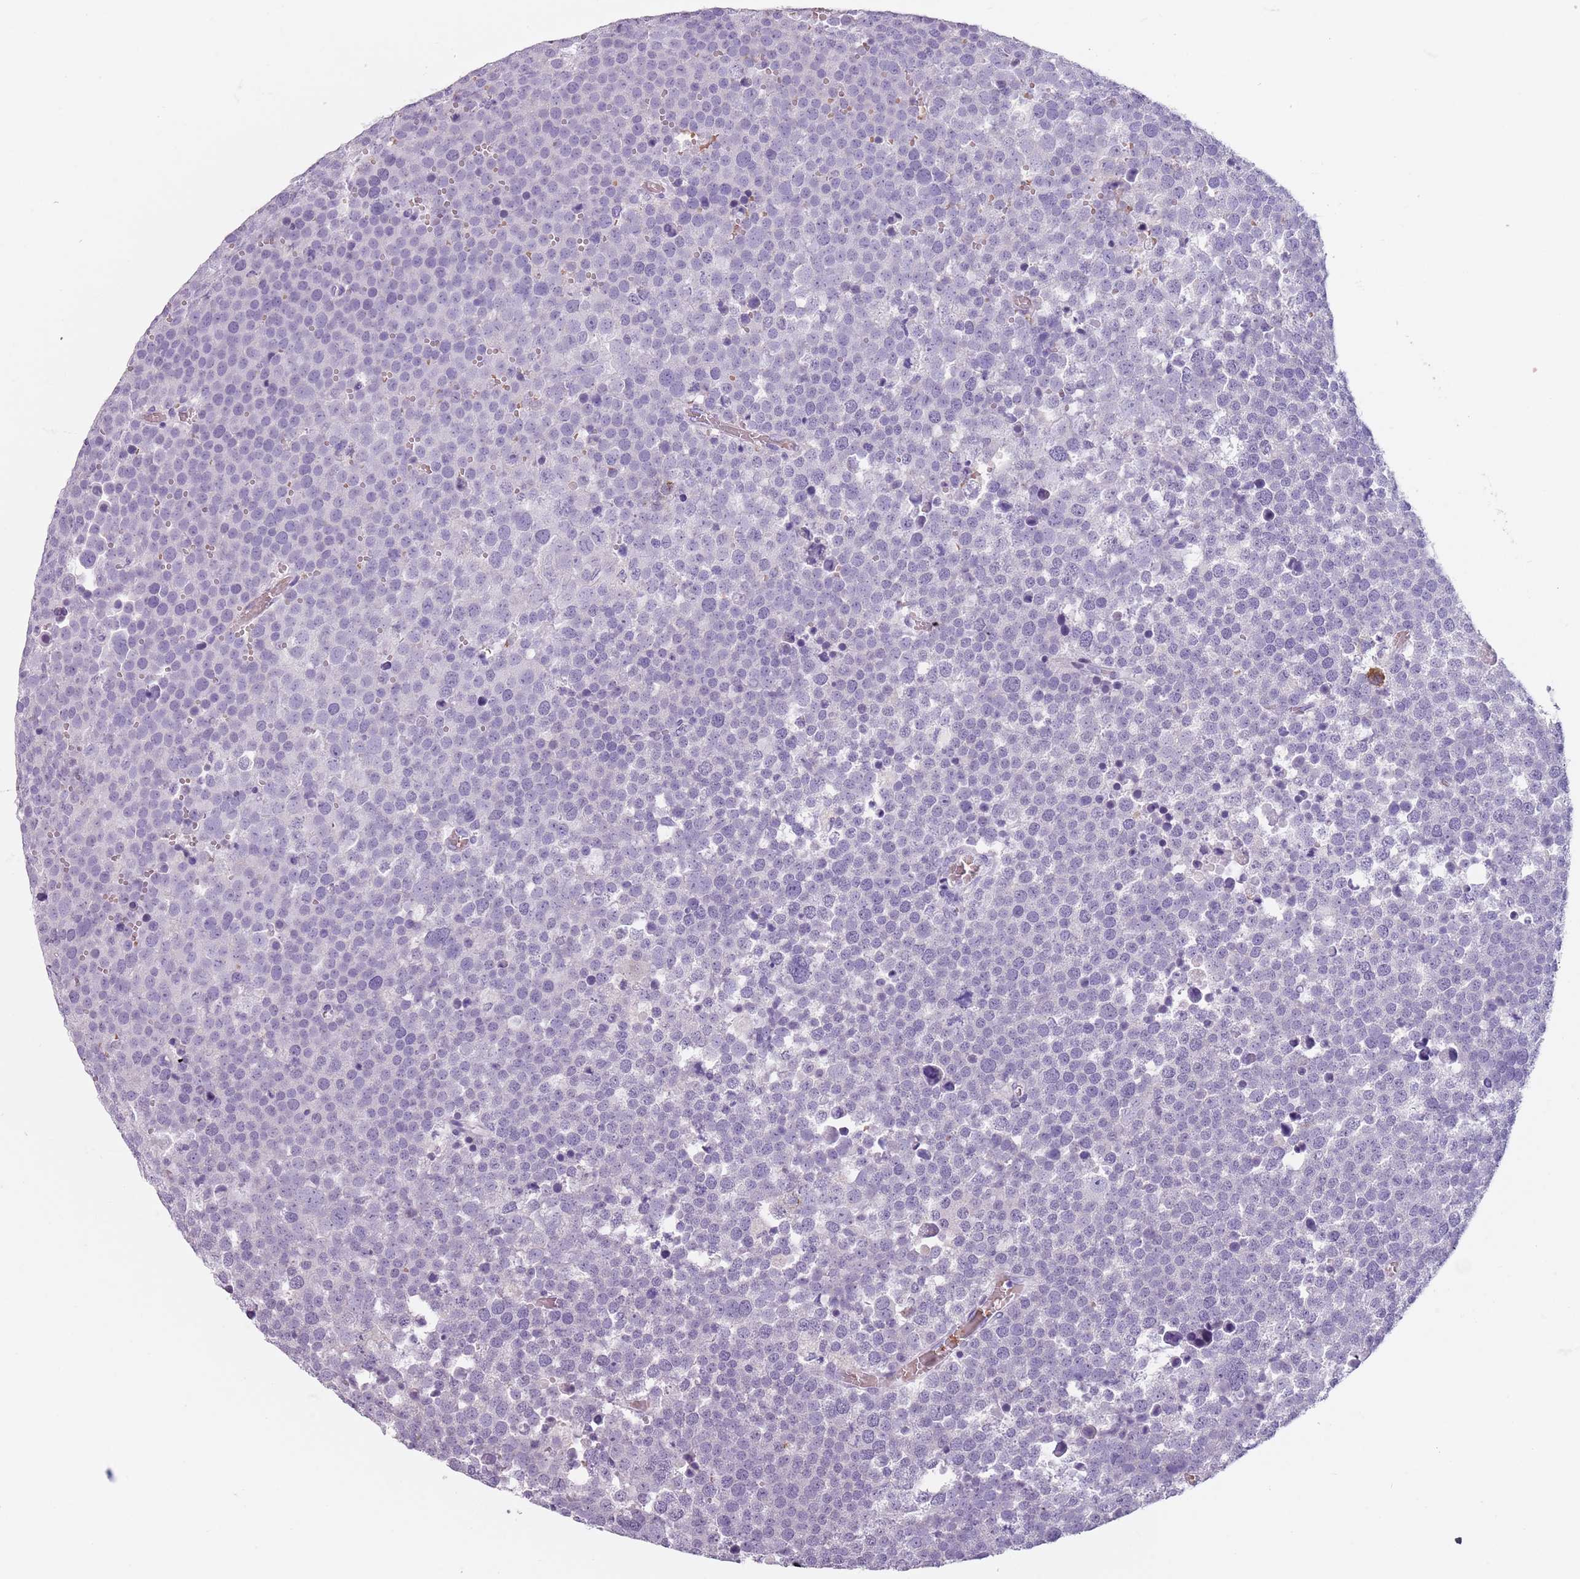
{"staining": {"intensity": "negative", "quantity": "none", "location": "none"}, "tissue": "testis cancer", "cell_type": "Tumor cells", "image_type": "cancer", "snomed": [{"axis": "morphology", "description": "Seminoma, NOS"}, {"axis": "topography", "description": "Testis"}], "caption": "Protein analysis of testis cancer reveals no significant staining in tumor cells.", "gene": "SPESP1", "patient": {"sex": "male", "age": 71}}